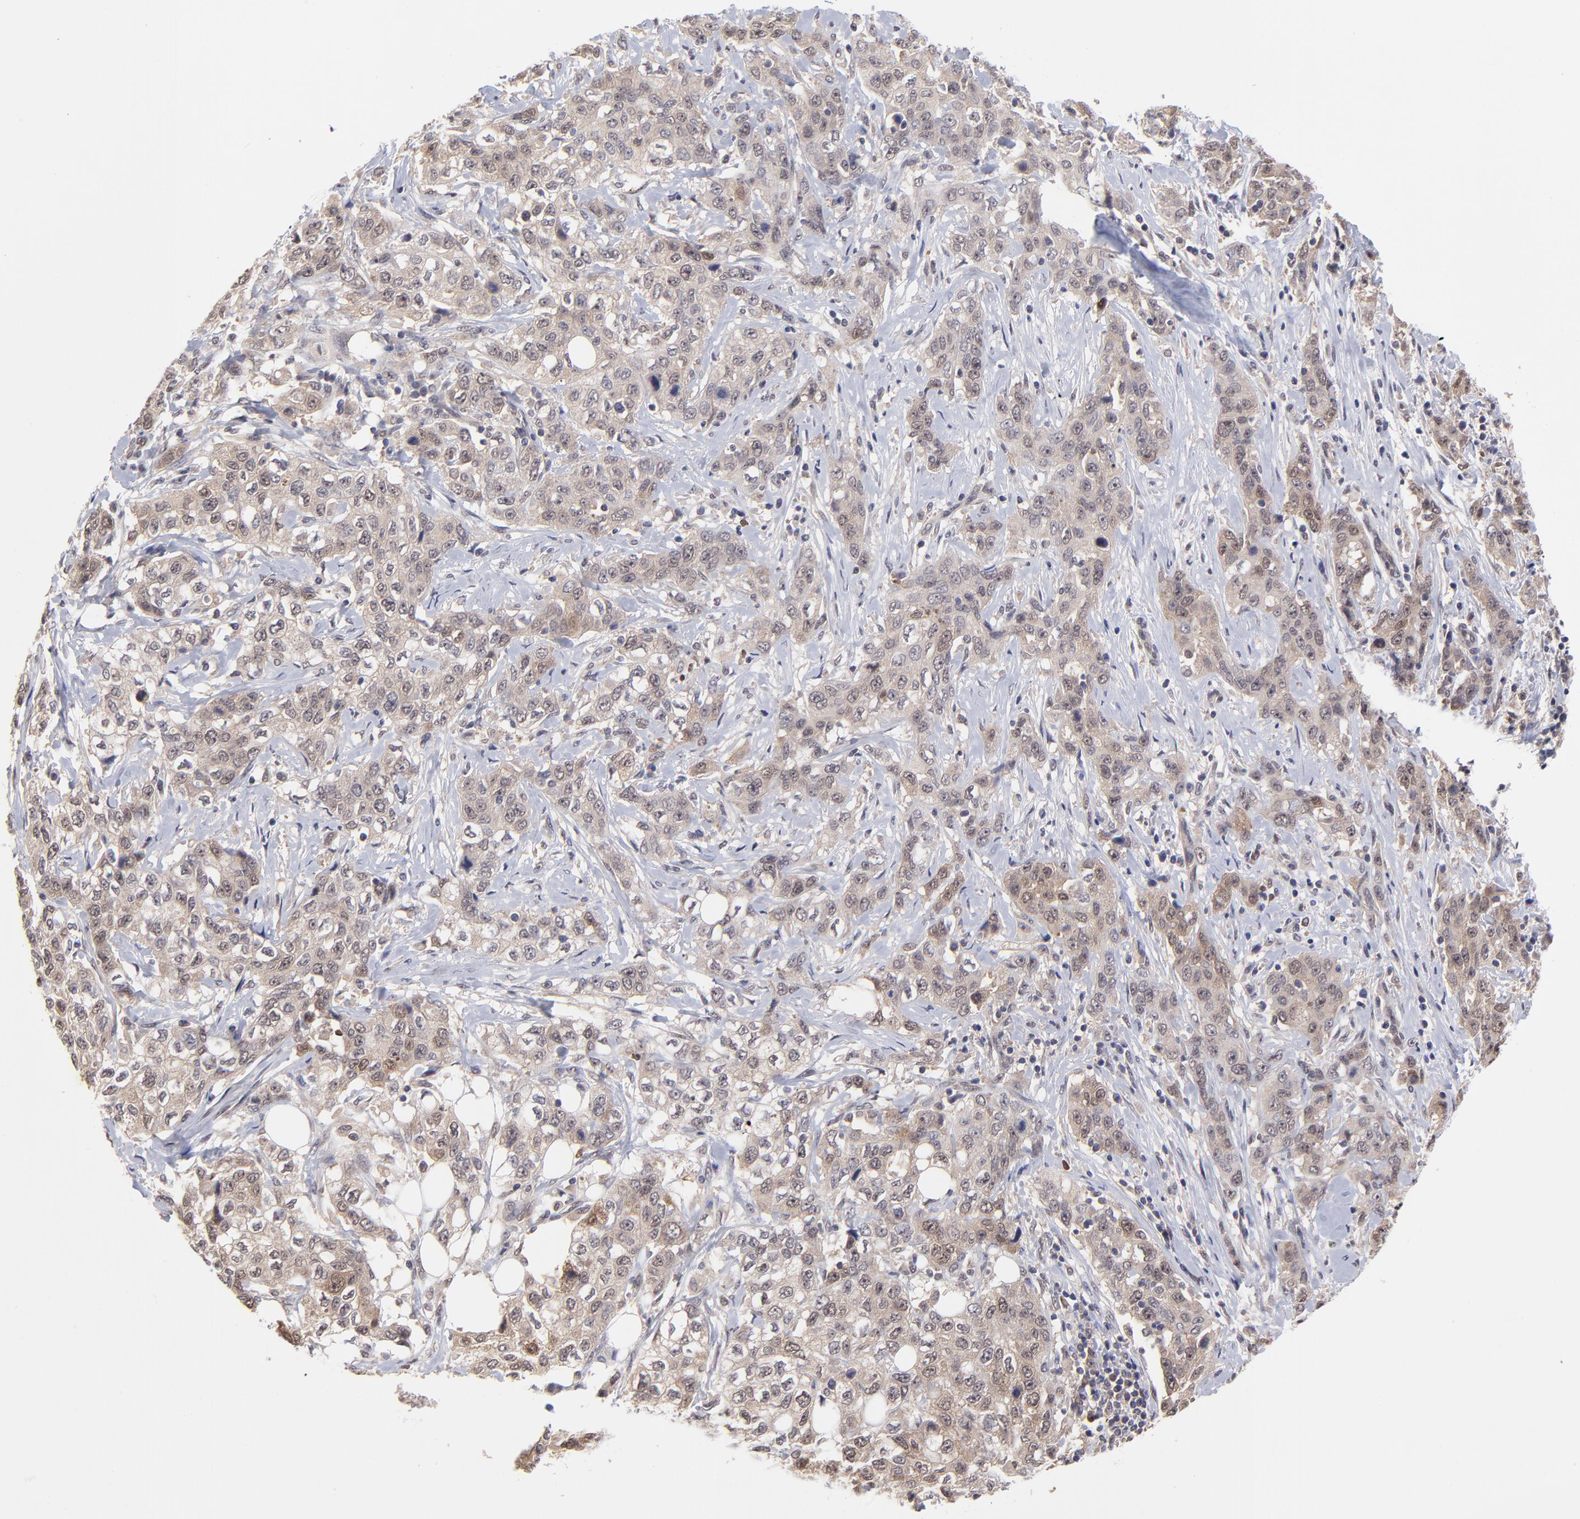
{"staining": {"intensity": "weak", "quantity": ">75%", "location": "cytoplasmic/membranous"}, "tissue": "stomach cancer", "cell_type": "Tumor cells", "image_type": "cancer", "snomed": [{"axis": "morphology", "description": "Adenocarcinoma, NOS"}, {"axis": "topography", "description": "Stomach"}], "caption": "DAB immunohistochemical staining of stomach cancer demonstrates weak cytoplasmic/membranous protein positivity in approximately >75% of tumor cells.", "gene": "UBE2E3", "patient": {"sex": "male", "age": 48}}